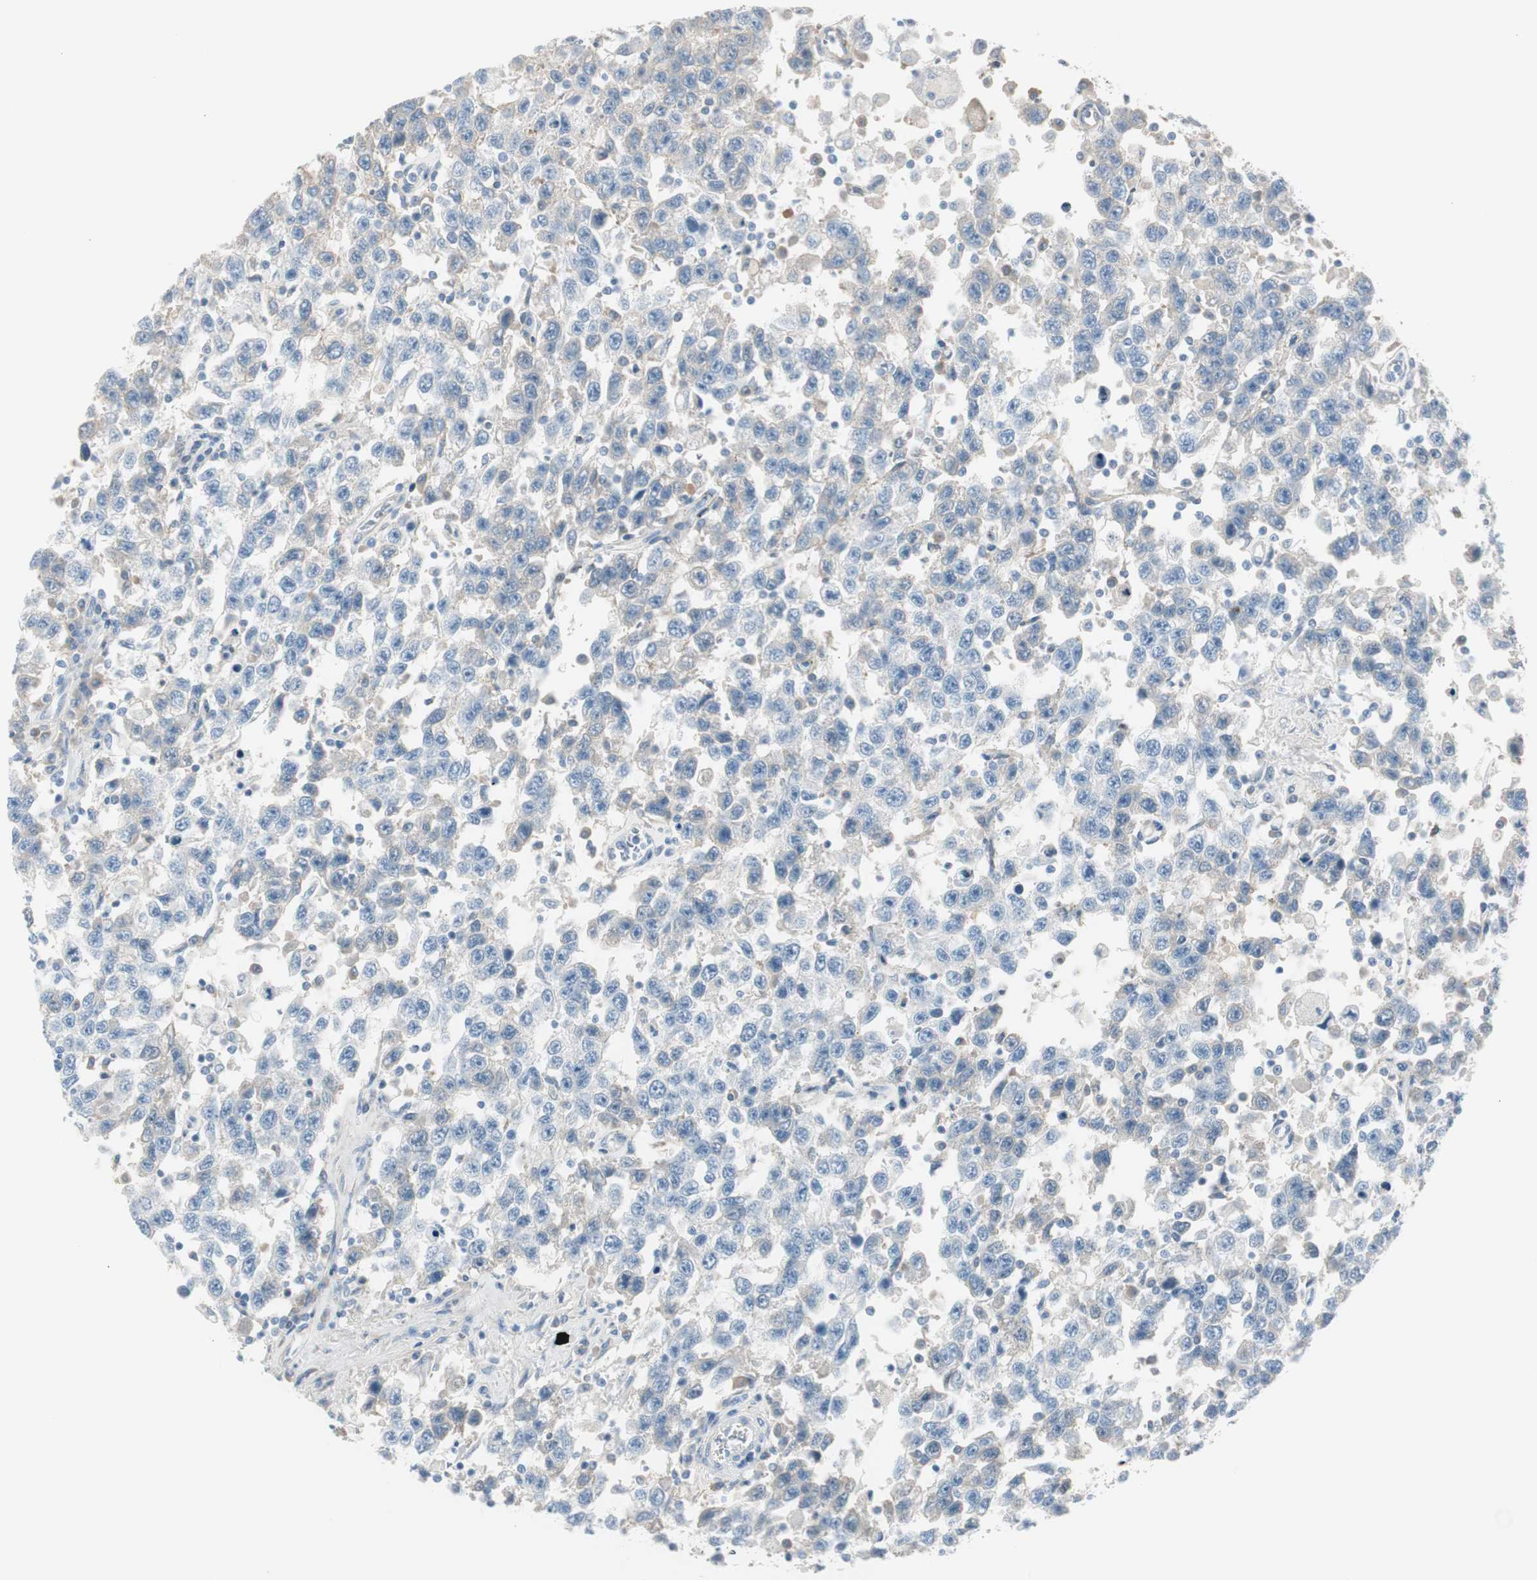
{"staining": {"intensity": "negative", "quantity": "none", "location": "none"}, "tissue": "testis cancer", "cell_type": "Tumor cells", "image_type": "cancer", "snomed": [{"axis": "morphology", "description": "Seminoma, NOS"}, {"axis": "topography", "description": "Testis"}], "caption": "Immunohistochemistry (IHC) of human testis cancer (seminoma) demonstrates no positivity in tumor cells.", "gene": "CACNA2D1", "patient": {"sex": "male", "age": 41}}